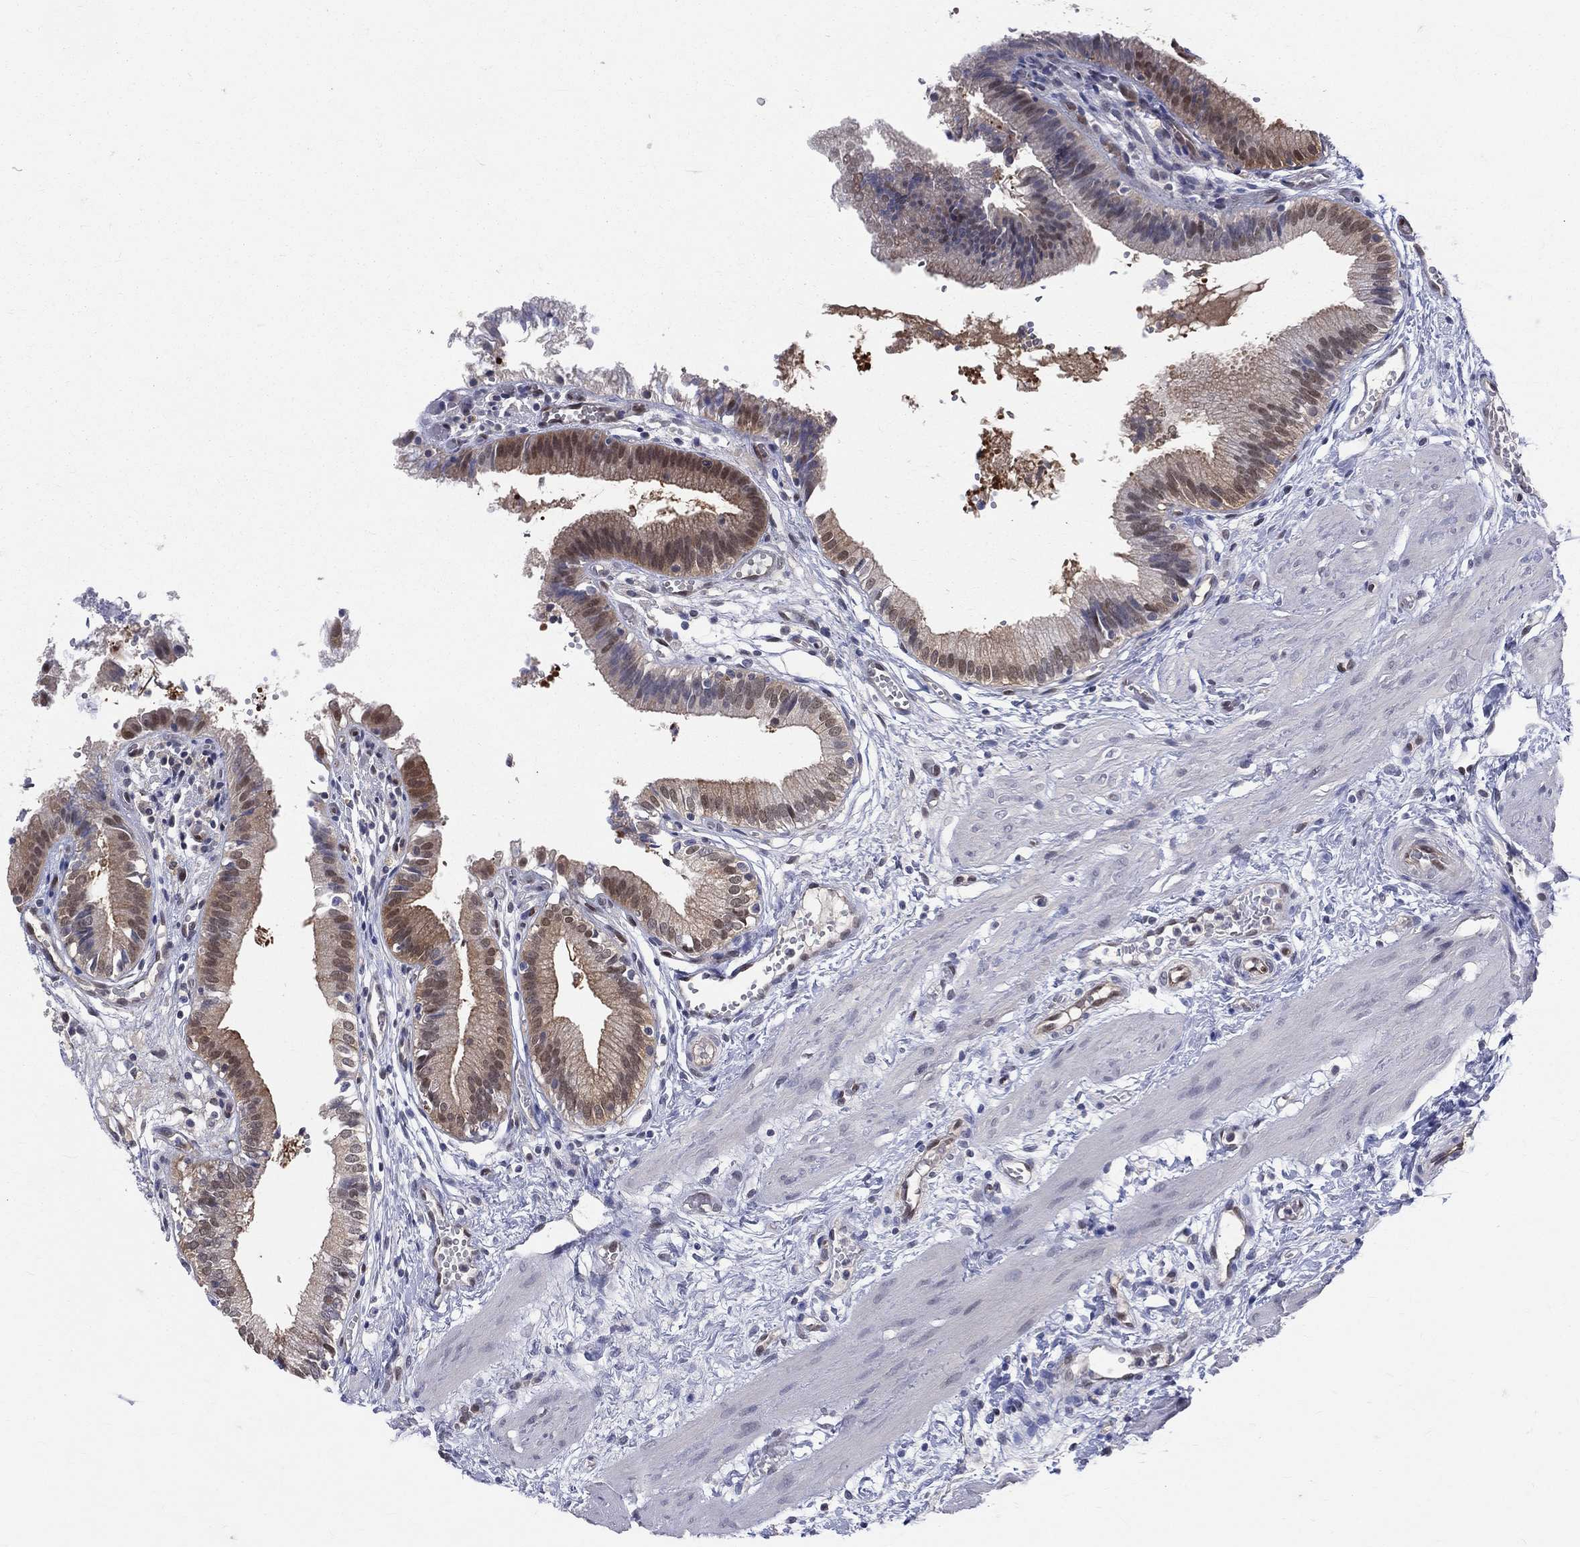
{"staining": {"intensity": "strong", "quantity": "25%-75%", "location": "nuclear"}, "tissue": "gallbladder", "cell_type": "Glandular cells", "image_type": "normal", "snomed": [{"axis": "morphology", "description": "Normal tissue, NOS"}, {"axis": "topography", "description": "Gallbladder"}], "caption": "Protein staining exhibits strong nuclear staining in approximately 25%-75% of glandular cells in benign gallbladder. Ihc stains the protein in brown and the nuclei are stained blue.", "gene": "GMPR2", "patient": {"sex": "female", "age": 24}}